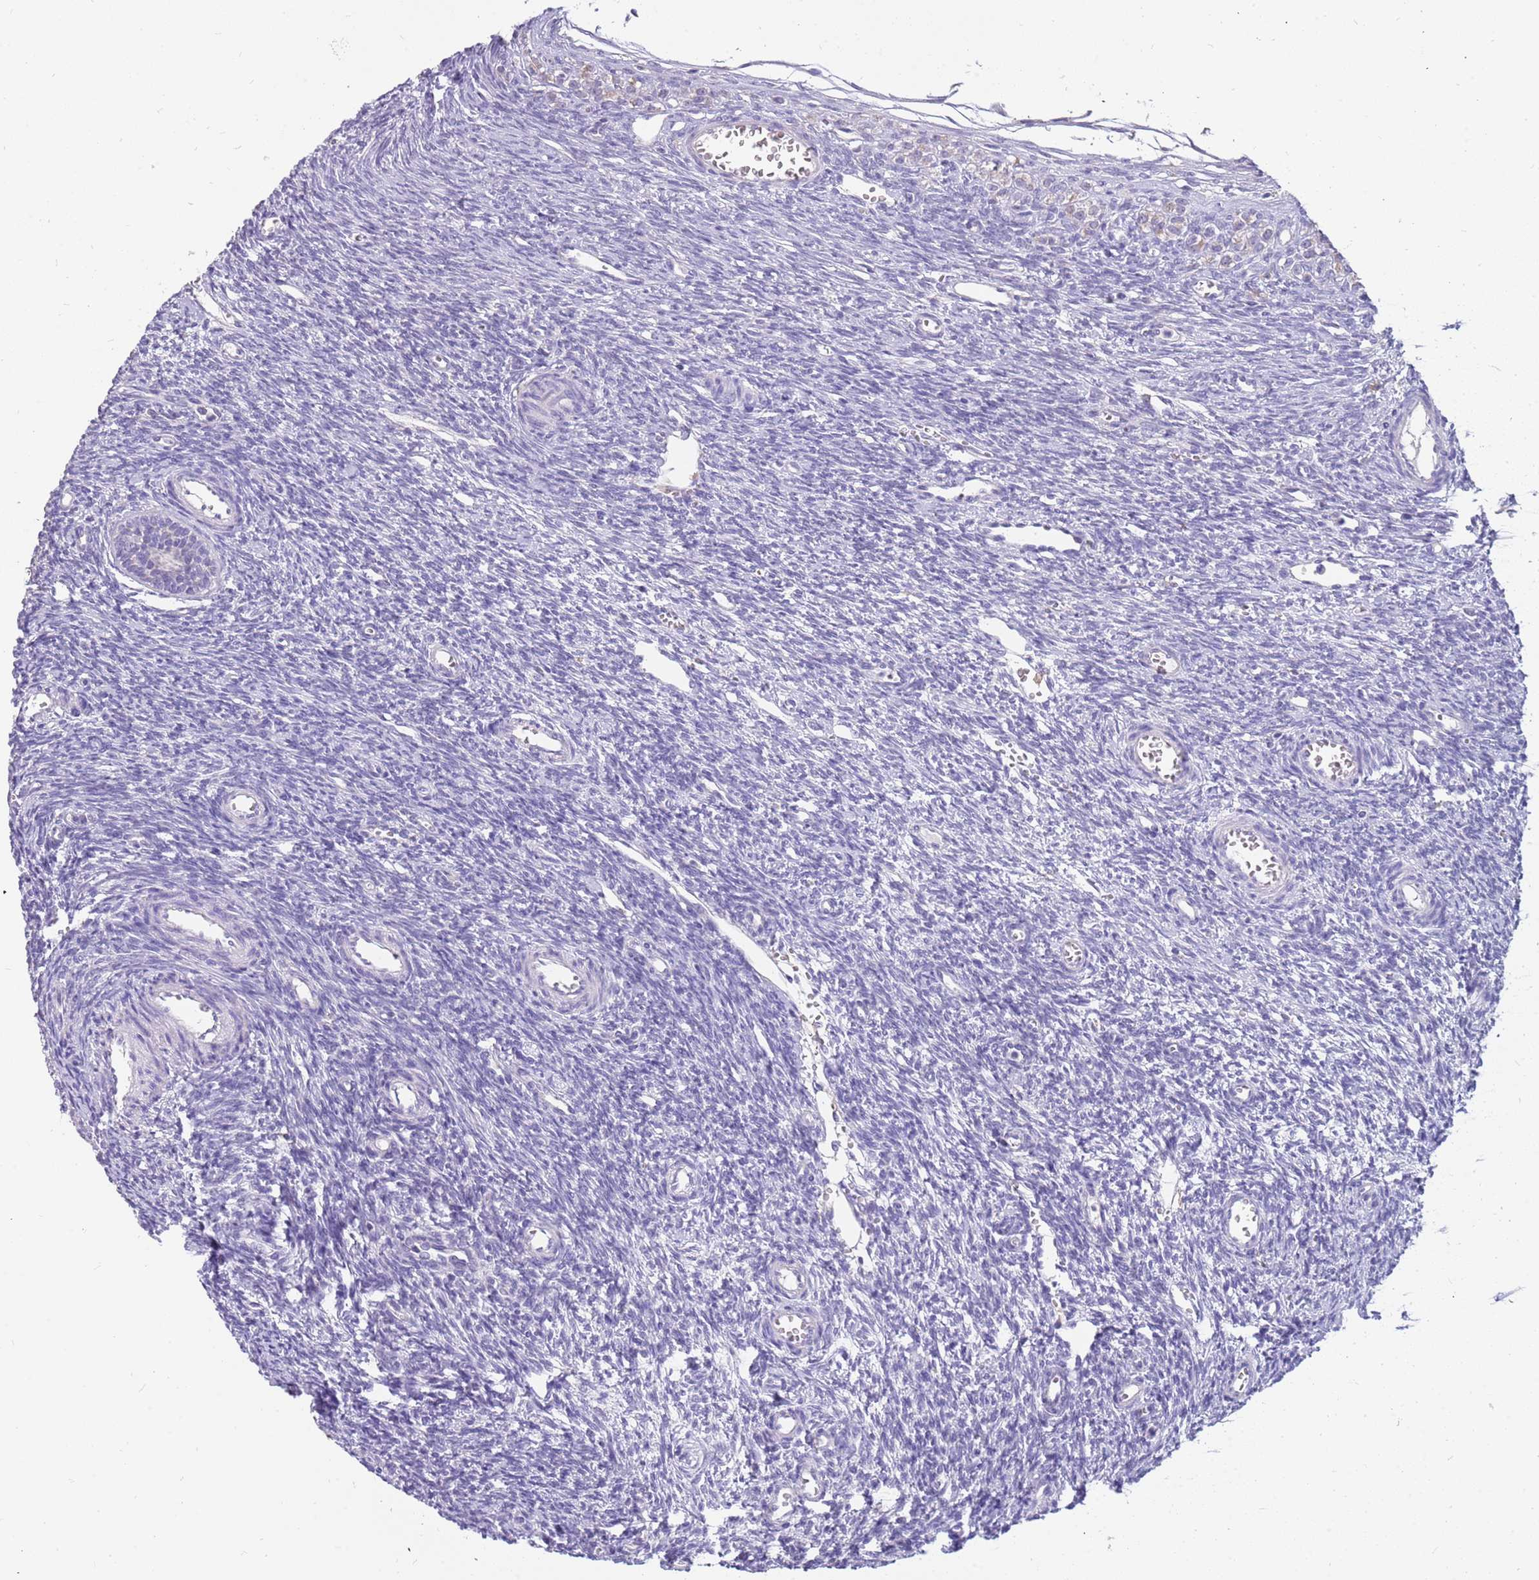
{"staining": {"intensity": "negative", "quantity": "none", "location": "none"}, "tissue": "ovary", "cell_type": "Ovarian stroma cells", "image_type": "normal", "snomed": [{"axis": "morphology", "description": "Normal tissue, NOS"}, {"axis": "topography", "description": "Ovary"}], "caption": "This is an immunohistochemistry image of benign human ovary. There is no positivity in ovarian stroma cells.", "gene": "RHCG", "patient": {"sex": "female", "age": 39}}